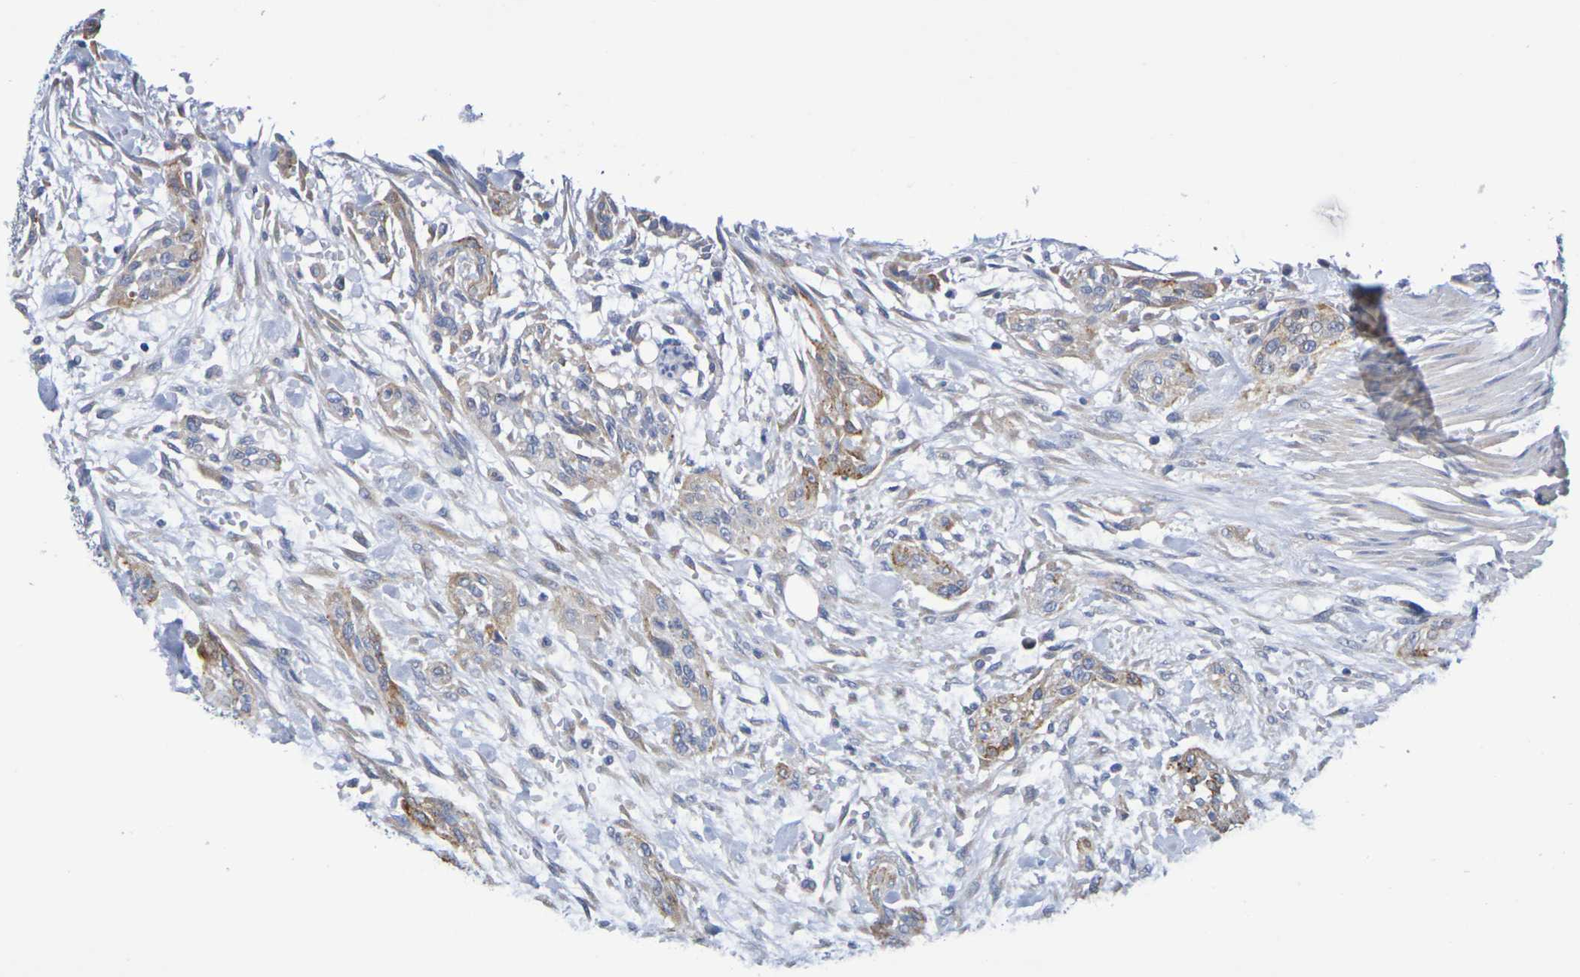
{"staining": {"intensity": "moderate", "quantity": "25%-75%", "location": "cytoplasmic/membranous"}, "tissue": "urothelial cancer", "cell_type": "Tumor cells", "image_type": "cancer", "snomed": [{"axis": "morphology", "description": "Urothelial carcinoma, High grade"}, {"axis": "topography", "description": "Urinary bladder"}], "caption": "Urothelial cancer stained for a protein displays moderate cytoplasmic/membranous positivity in tumor cells.", "gene": "SDC4", "patient": {"sex": "male", "age": 35}}